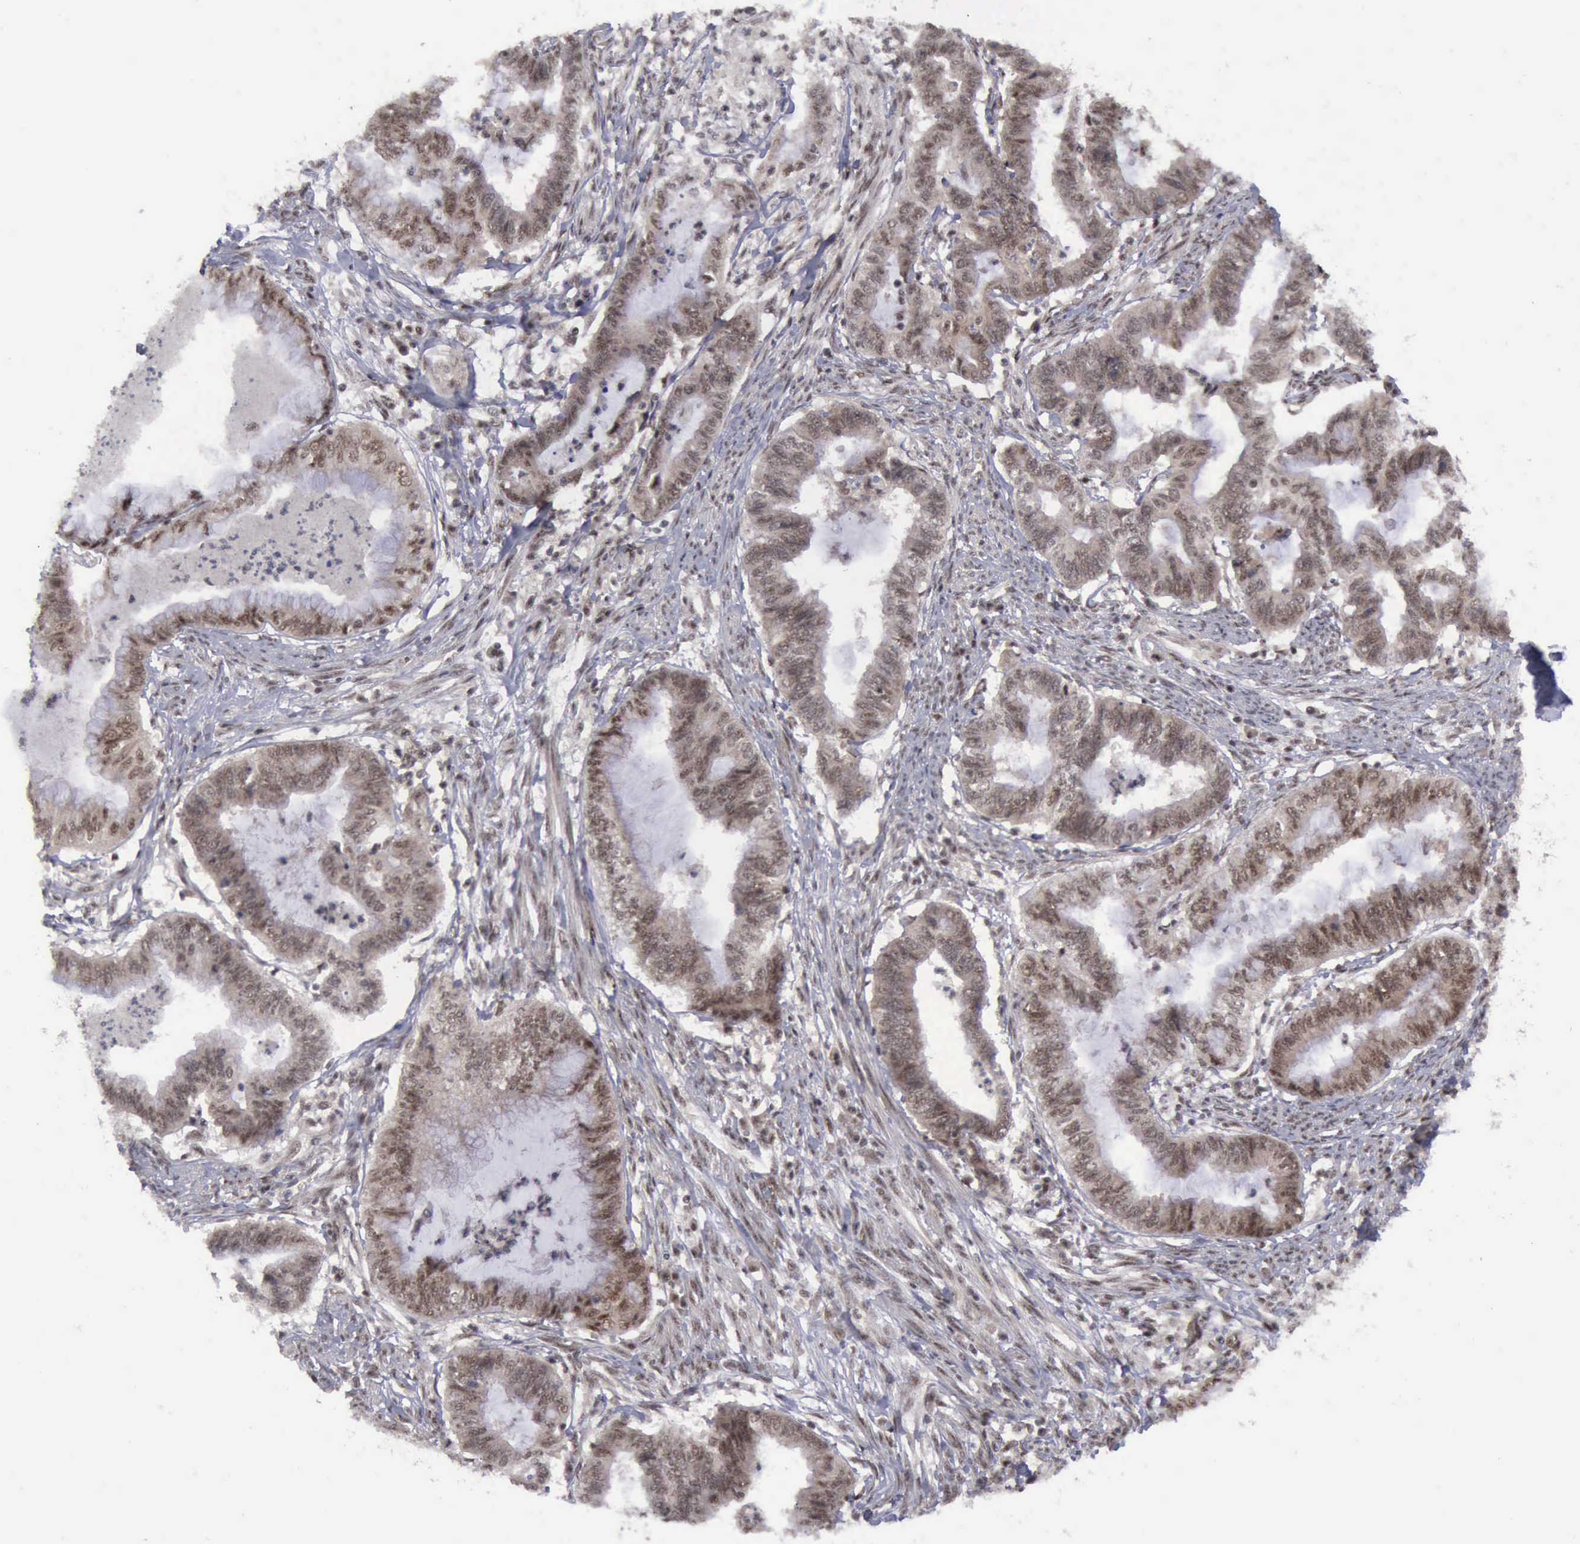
{"staining": {"intensity": "strong", "quantity": ">75%", "location": "cytoplasmic/membranous,nuclear"}, "tissue": "endometrial cancer", "cell_type": "Tumor cells", "image_type": "cancer", "snomed": [{"axis": "morphology", "description": "Necrosis, NOS"}, {"axis": "morphology", "description": "Adenocarcinoma, NOS"}, {"axis": "topography", "description": "Endometrium"}], "caption": "Tumor cells demonstrate high levels of strong cytoplasmic/membranous and nuclear positivity in approximately >75% of cells in human endometrial cancer (adenocarcinoma).", "gene": "ATM", "patient": {"sex": "female", "age": 79}}